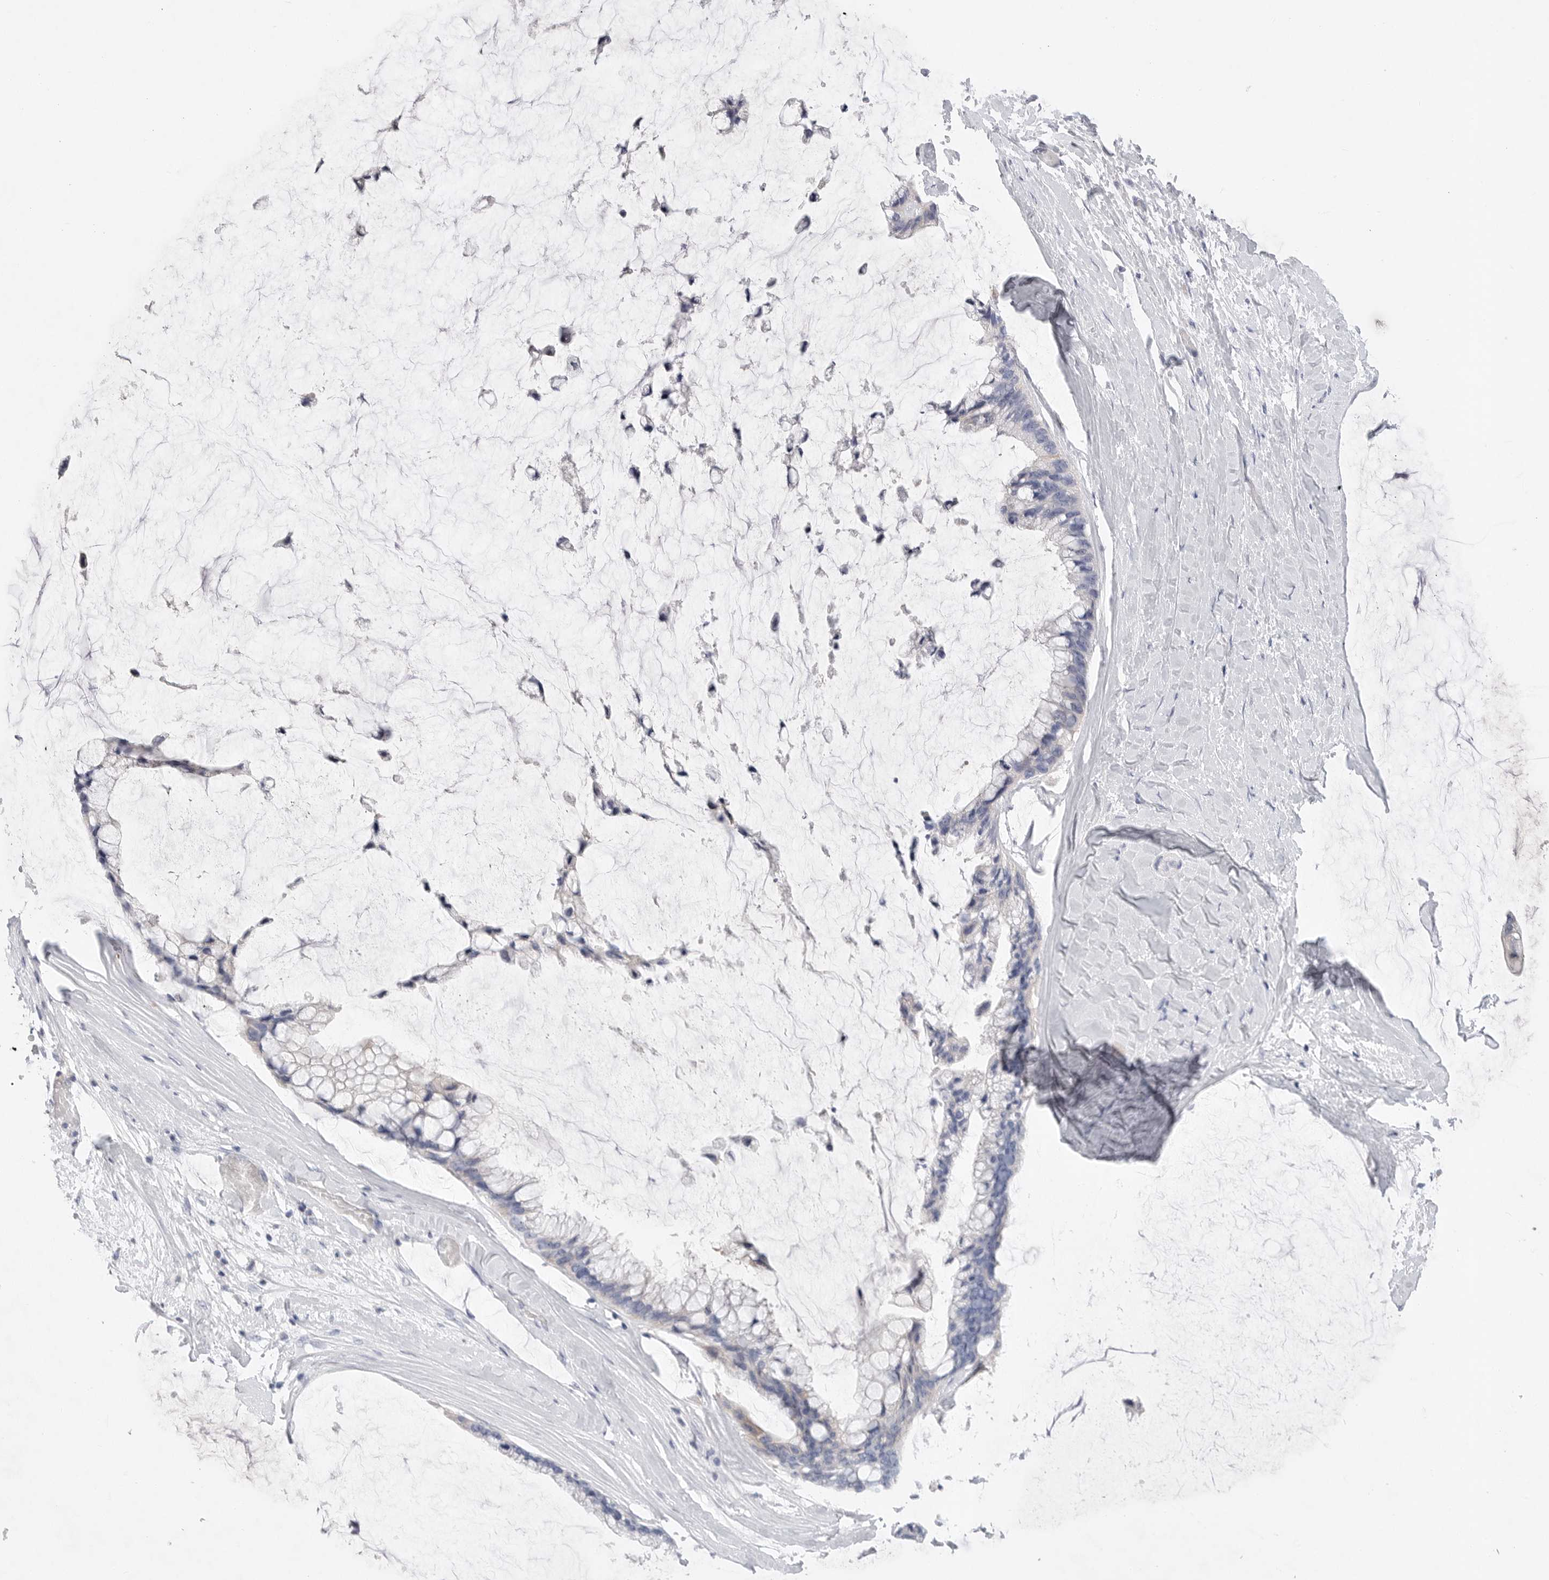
{"staining": {"intensity": "negative", "quantity": "none", "location": "none"}, "tissue": "ovarian cancer", "cell_type": "Tumor cells", "image_type": "cancer", "snomed": [{"axis": "morphology", "description": "Cystadenocarcinoma, mucinous, NOS"}, {"axis": "topography", "description": "Ovary"}], "caption": "Immunohistochemical staining of ovarian mucinous cystadenocarcinoma displays no significant positivity in tumor cells. (DAB (3,3'-diaminobenzidine) immunohistochemistry (IHC) with hematoxylin counter stain).", "gene": "CAMK2B", "patient": {"sex": "female", "age": 39}}